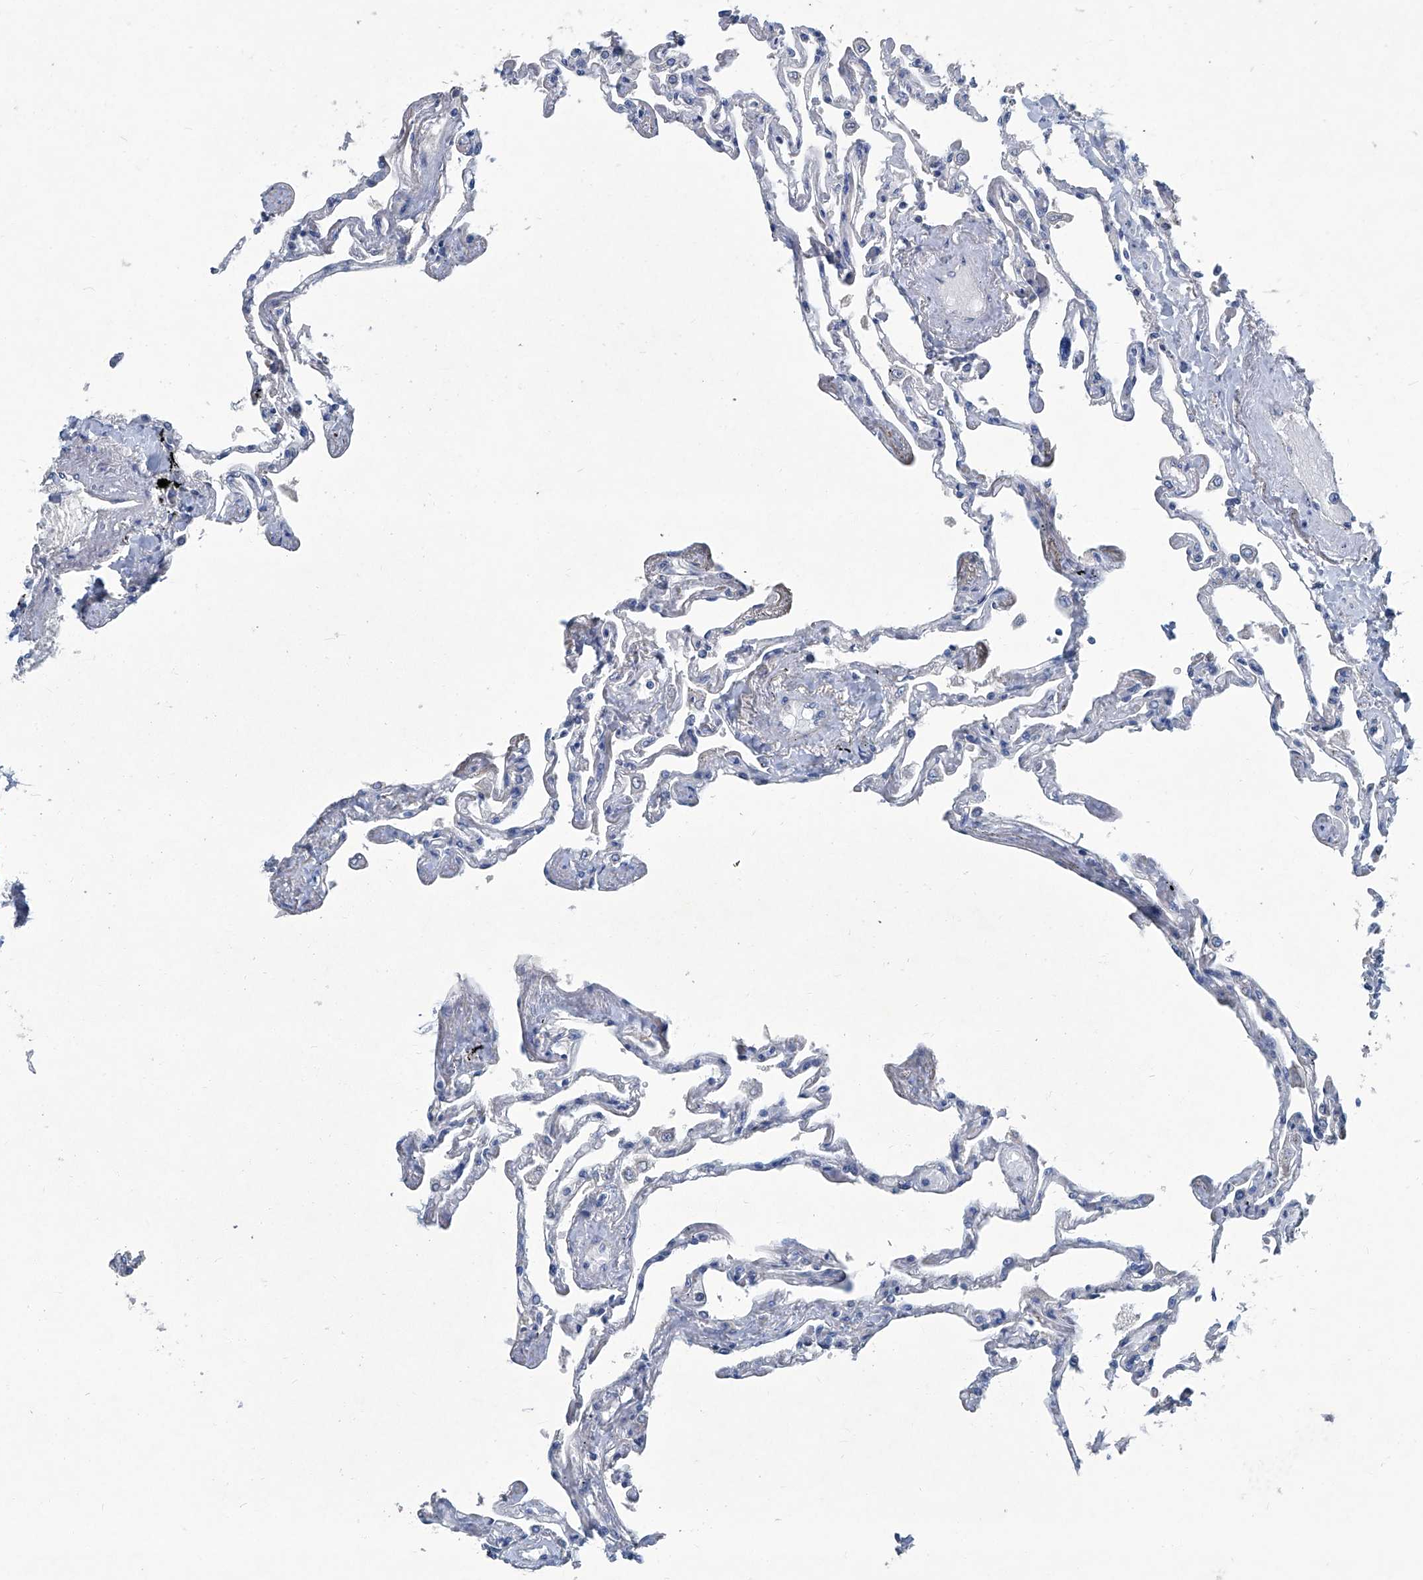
{"staining": {"intensity": "moderate", "quantity": "<25%", "location": "cytoplasmic/membranous"}, "tissue": "lung", "cell_type": "Alveolar cells", "image_type": "normal", "snomed": [{"axis": "morphology", "description": "Normal tissue, NOS"}, {"axis": "topography", "description": "Lung"}], "caption": "Normal lung was stained to show a protein in brown. There is low levels of moderate cytoplasmic/membranous staining in approximately <25% of alveolar cells.", "gene": "SLC26A11", "patient": {"sex": "female", "age": 67}}